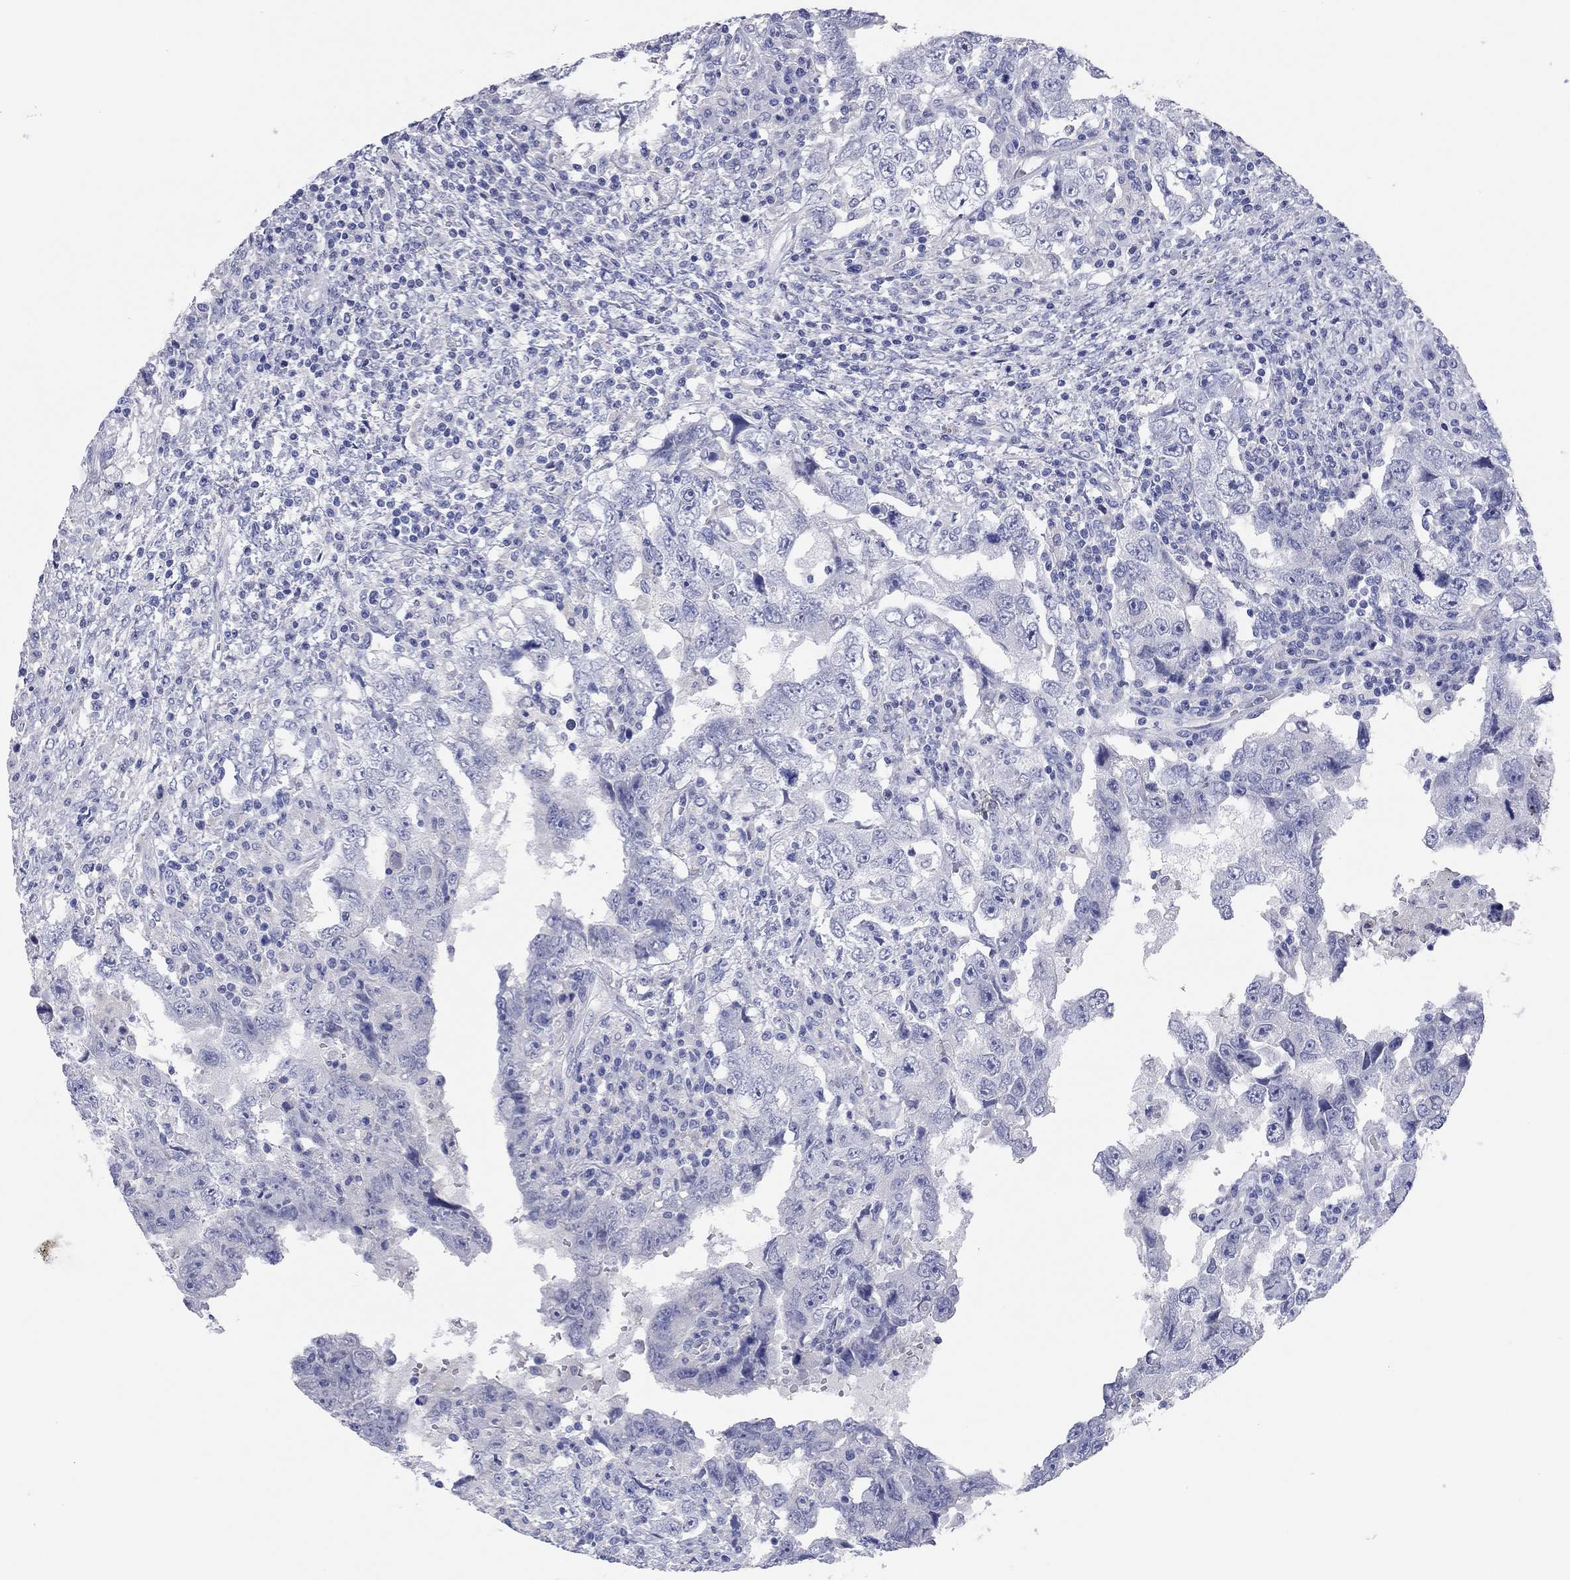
{"staining": {"intensity": "negative", "quantity": "none", "location": "none"}, "tissue": "testis cancer", "cell_type": "Tumor cells", "image_type": "cancer", "snomed": [{"axis": "morphology", "description": "Carcinoma, Embryonal, NOS"}, {"axis": "topography", "description": "Testis"}], "caption": "Tumor cells show no significant protein expression in testis embryonal carcinoma. Nuclei are stained in blue.", "gene": "TMEM221", "patient": {"sex": "male", "age": 26}}